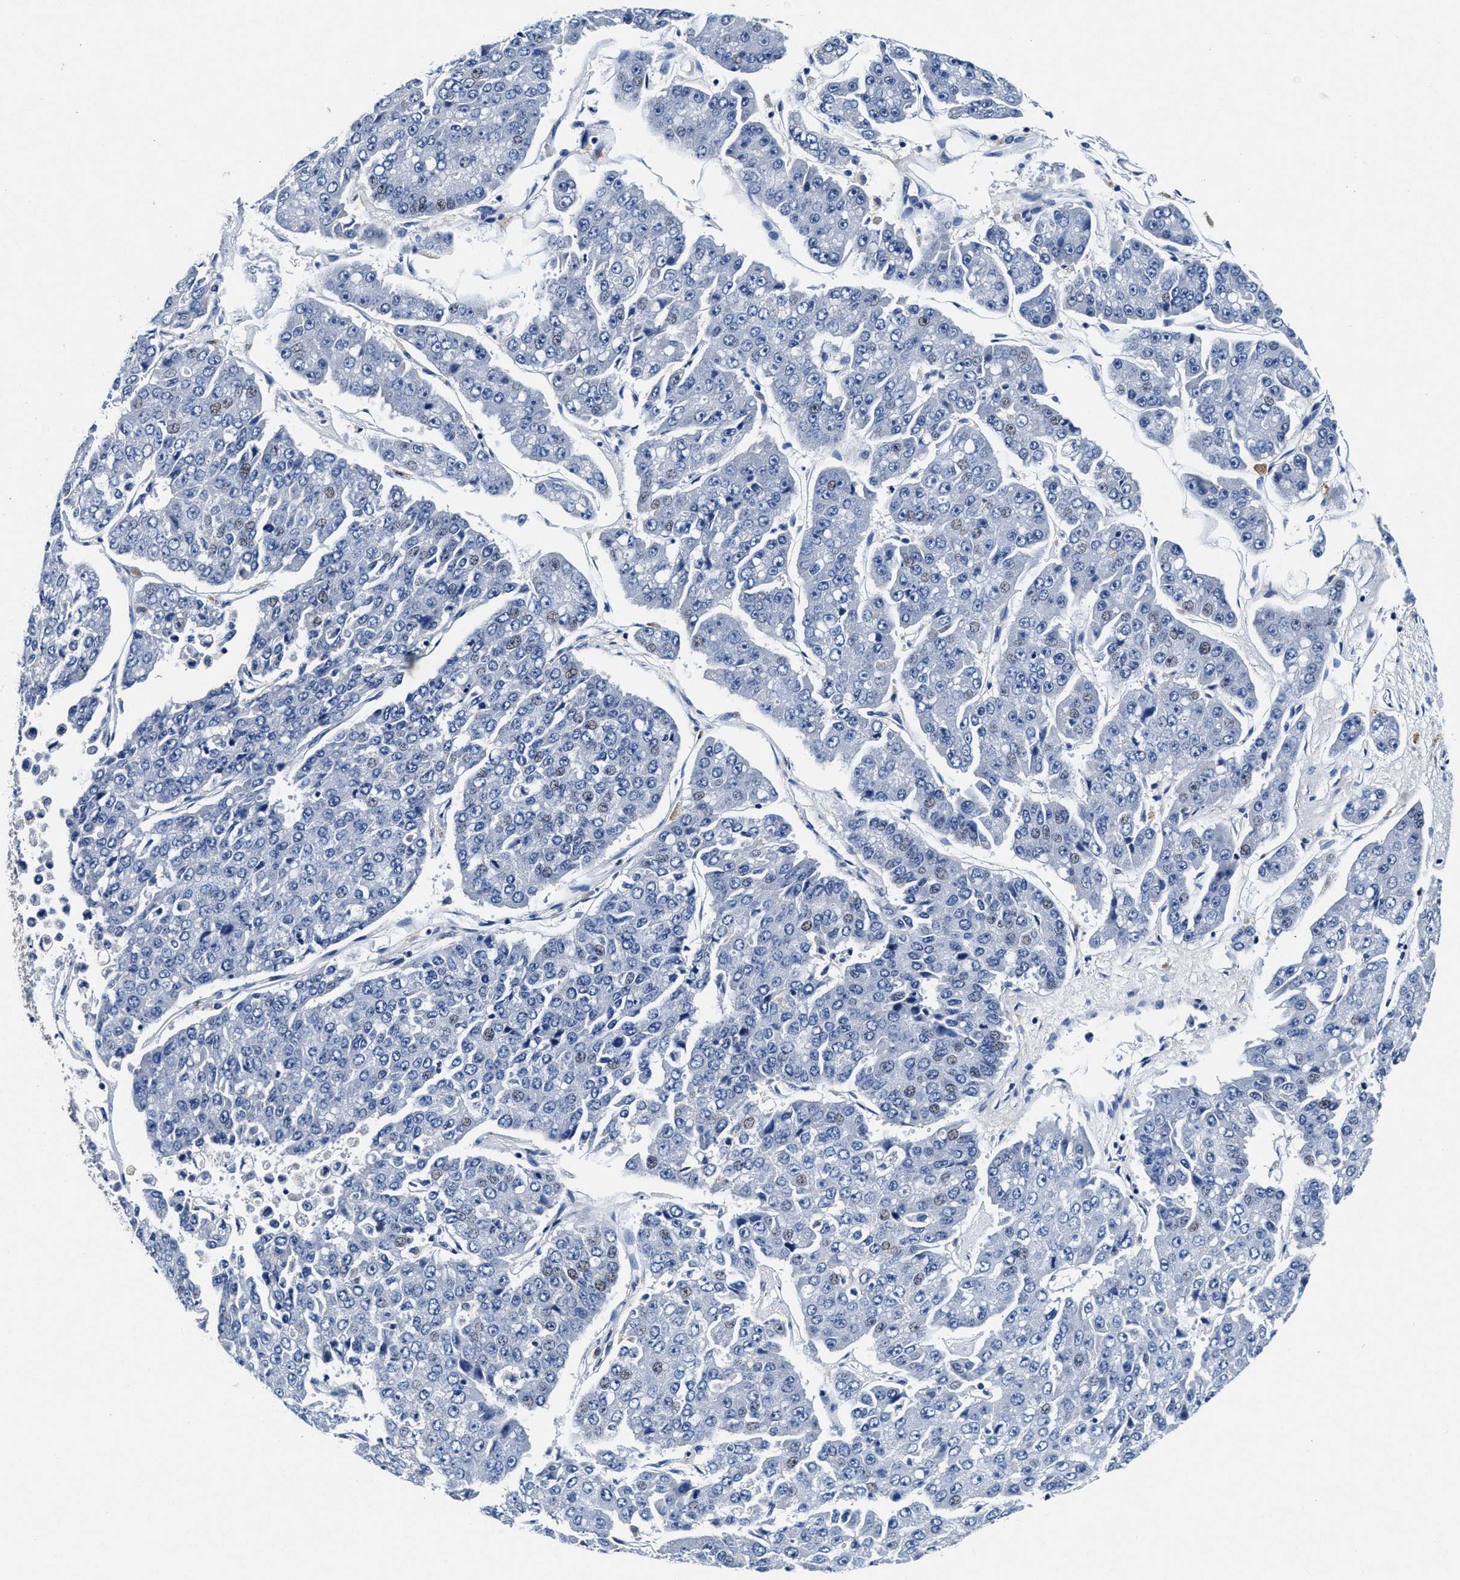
{"staining": {"intensity": "negative", "quantity": "none", "location": "none"}, "tissue": "pancreatic cancer", "cell_type": "Tumor cells", "image_type": "cancer", "snomed": [{"axis": "morphology", "description": "Adenocarcinoma, NOS"}, {"axis": "topography", "description": "Pancreas"}], "caption": "Adenocarcinoma (pancreatic) was stained to show a protein in brown. There is no significant expression in tumor cells. (DAB (3,3'-diaminobenzidine) immunohistochemistry (IHC) visualized using brightfield microscopy, high magnification).", "gene": "SLC8A1", "patient": {"sex": "male", "age": 50}}